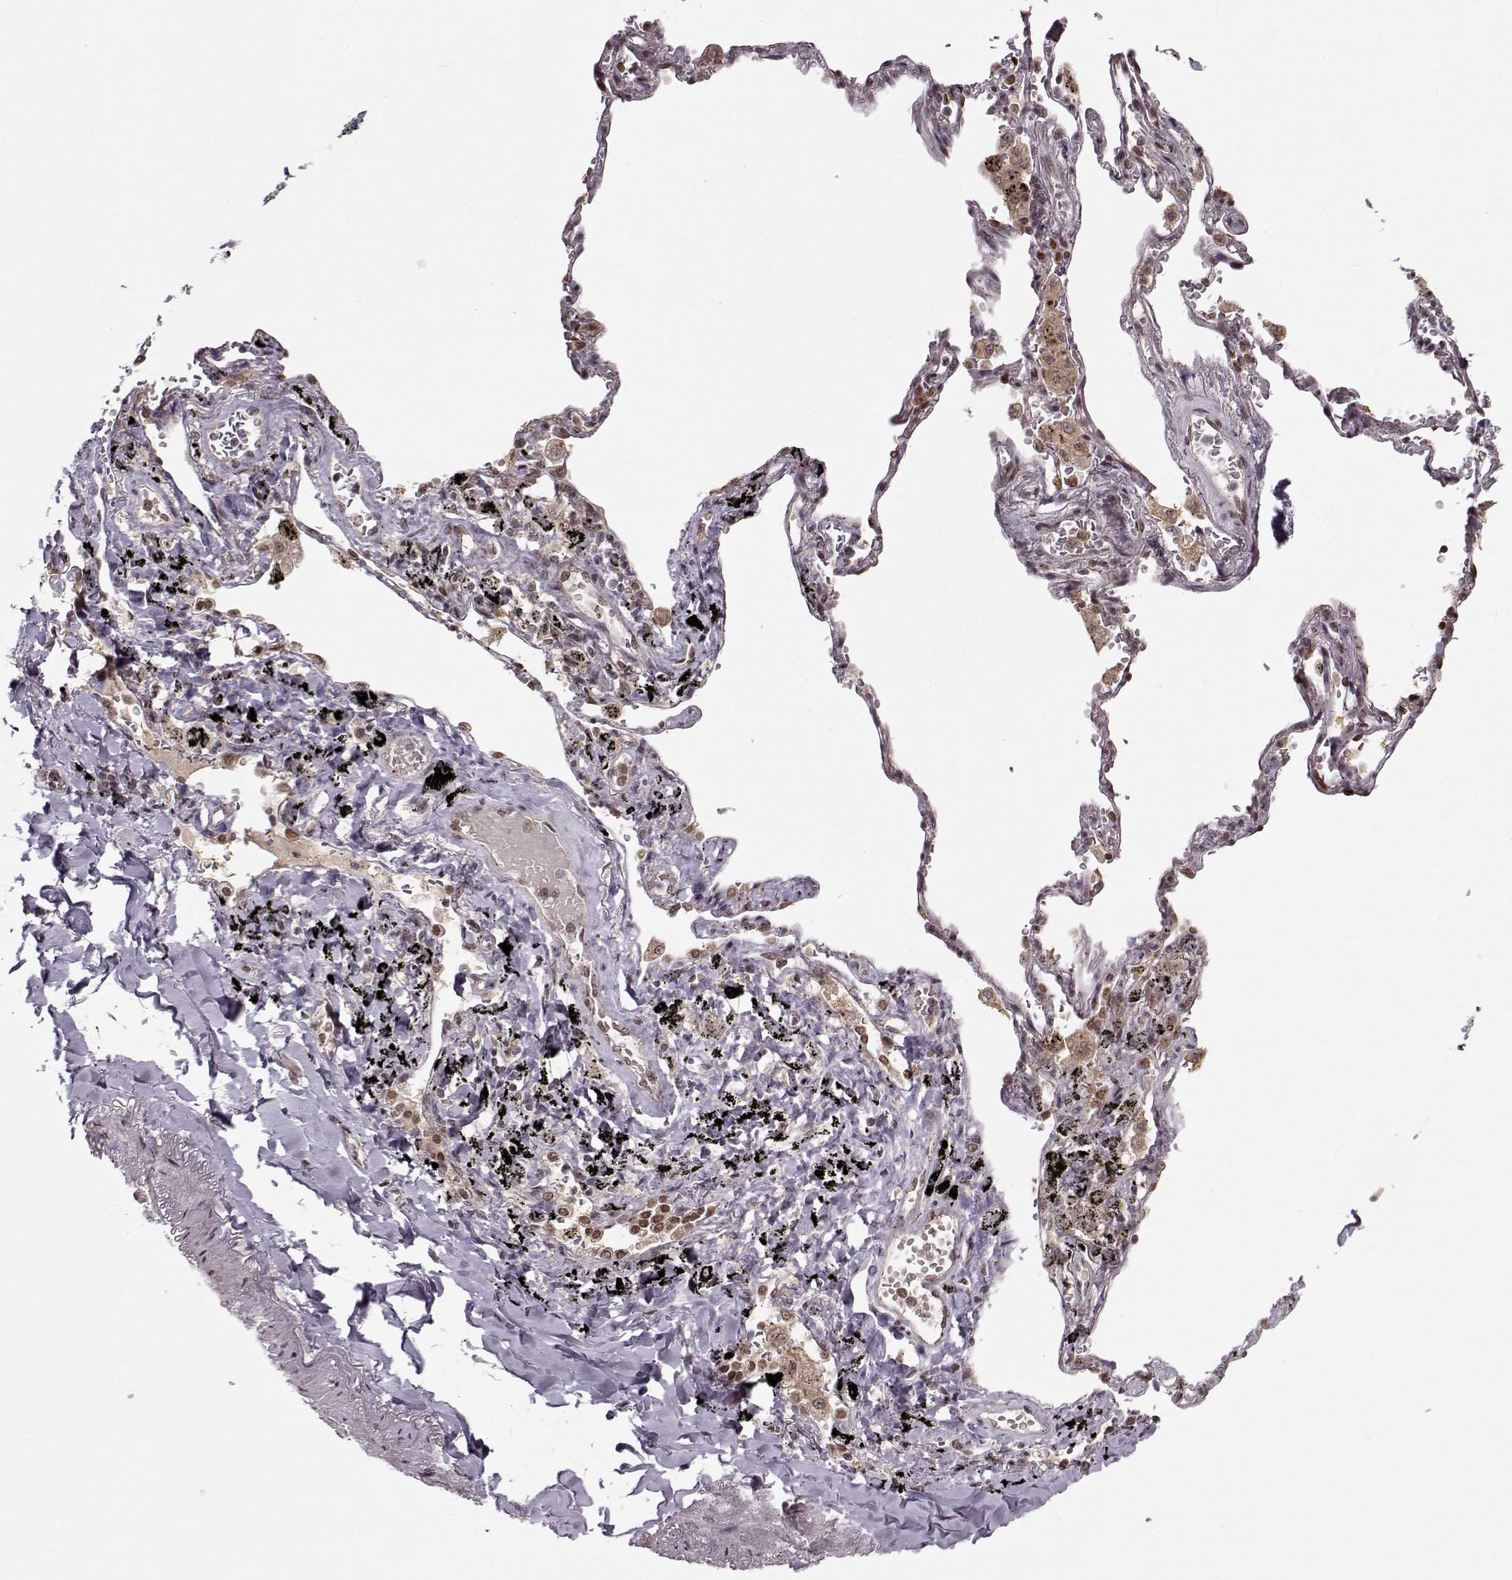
{"staining": {"intensity": "weak", "quantity": ">75%", "location": "nuclear"}, "tissue": "adipose tissue", "cell_type": "Adipocytes", "image_type": "normal", "snomed": [{"axis": "morphology", "description": "Normal tissue, NOS"}, {"axis": "morphology", "description": "Adenocarcinoma, NOS"}, {"axis": "topography", "description": "Cartilage tissue"}, {"axis": "topography", "description": "Lung"}], "caption": "Protein staining demonstrates weak nuclear staining in approximately >75% of adipocytes in benign adipose tissue.", "gene": "RAI1", "patient": {"sex": "male", "age": 59}}